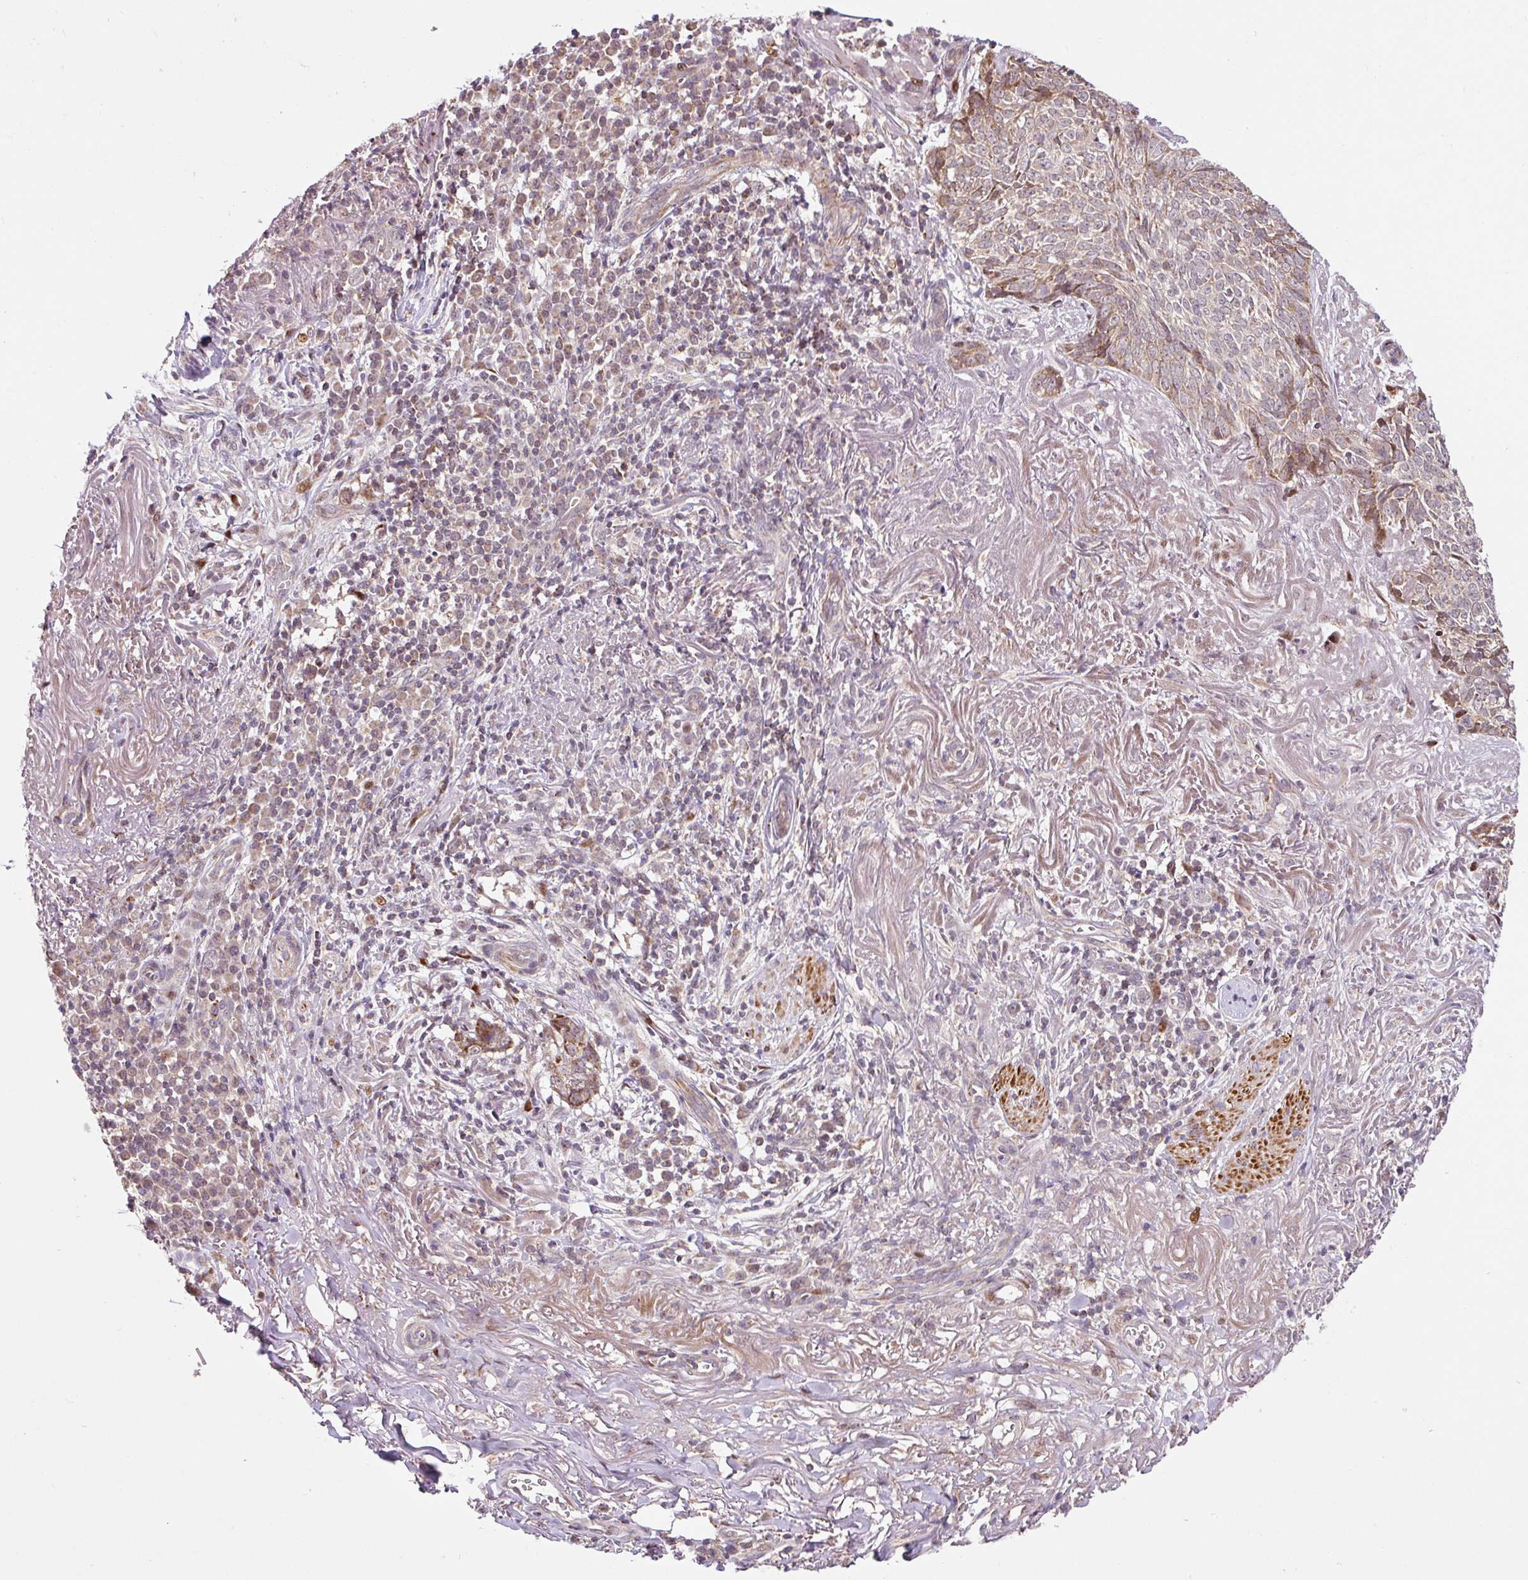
{"staining": {"intensity": "moderate", "quantity": "<25%", "location": "cytoplasmic/membranous"}, "tissue": "skin cancer", "cell_type": "Tumor cells", "image_type": "cancer", "snomed": [{"axis": "morphology", "description": "Basal cell carcinoma"}, {"axis": "topography", "description": "Skin"}, {"axis": "topography", "description": "Skin of face"}], "caption": "Immunohistochemical staining of skin basal cell carcinoma reveals low levels of moderate cytoplasmic/membranous staining in about <25% of tumor cells.", "gene": "SARS2", "patient": {"sex": "female", "age": 95}}